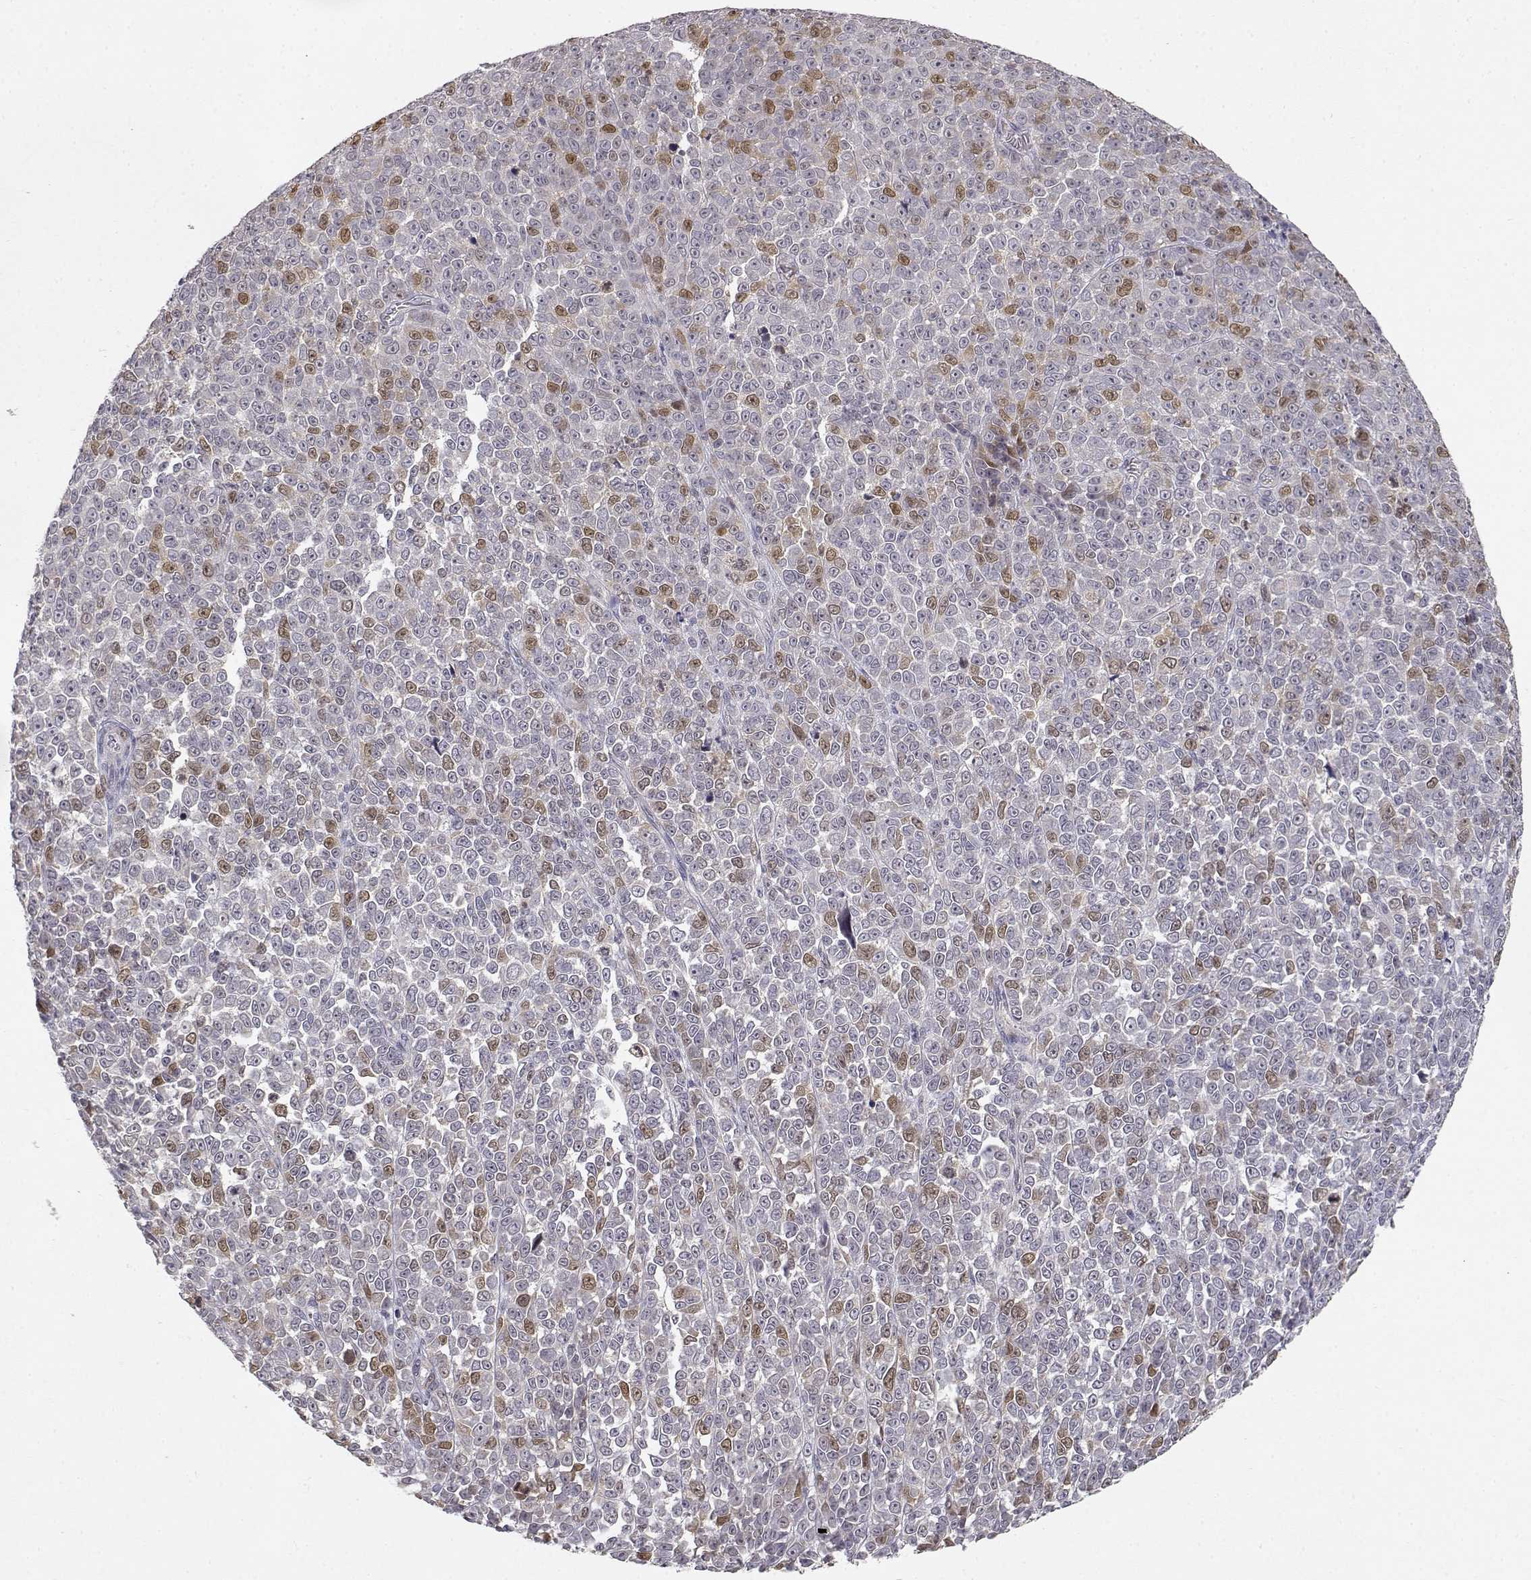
{"staining": {"intensity": "moderate", "quantity": "<25%", "location": "nuclear"}, "tissue": "melanoma", "cell_type": "Tumor cells", "image_type": "cancer", "snomed": [{"axis": "morphology", "description": "Malignant melanoma, NOS"}, {"axis": "topography", "description": "Skin"}], "caption": "Melanoma tissue shows moderate nuclear staining in approximately <25% of tumor cells, visualized by immunohistochemistry.", "gene": "RAD51", "patient": {"sex": "female", "age": 95}}